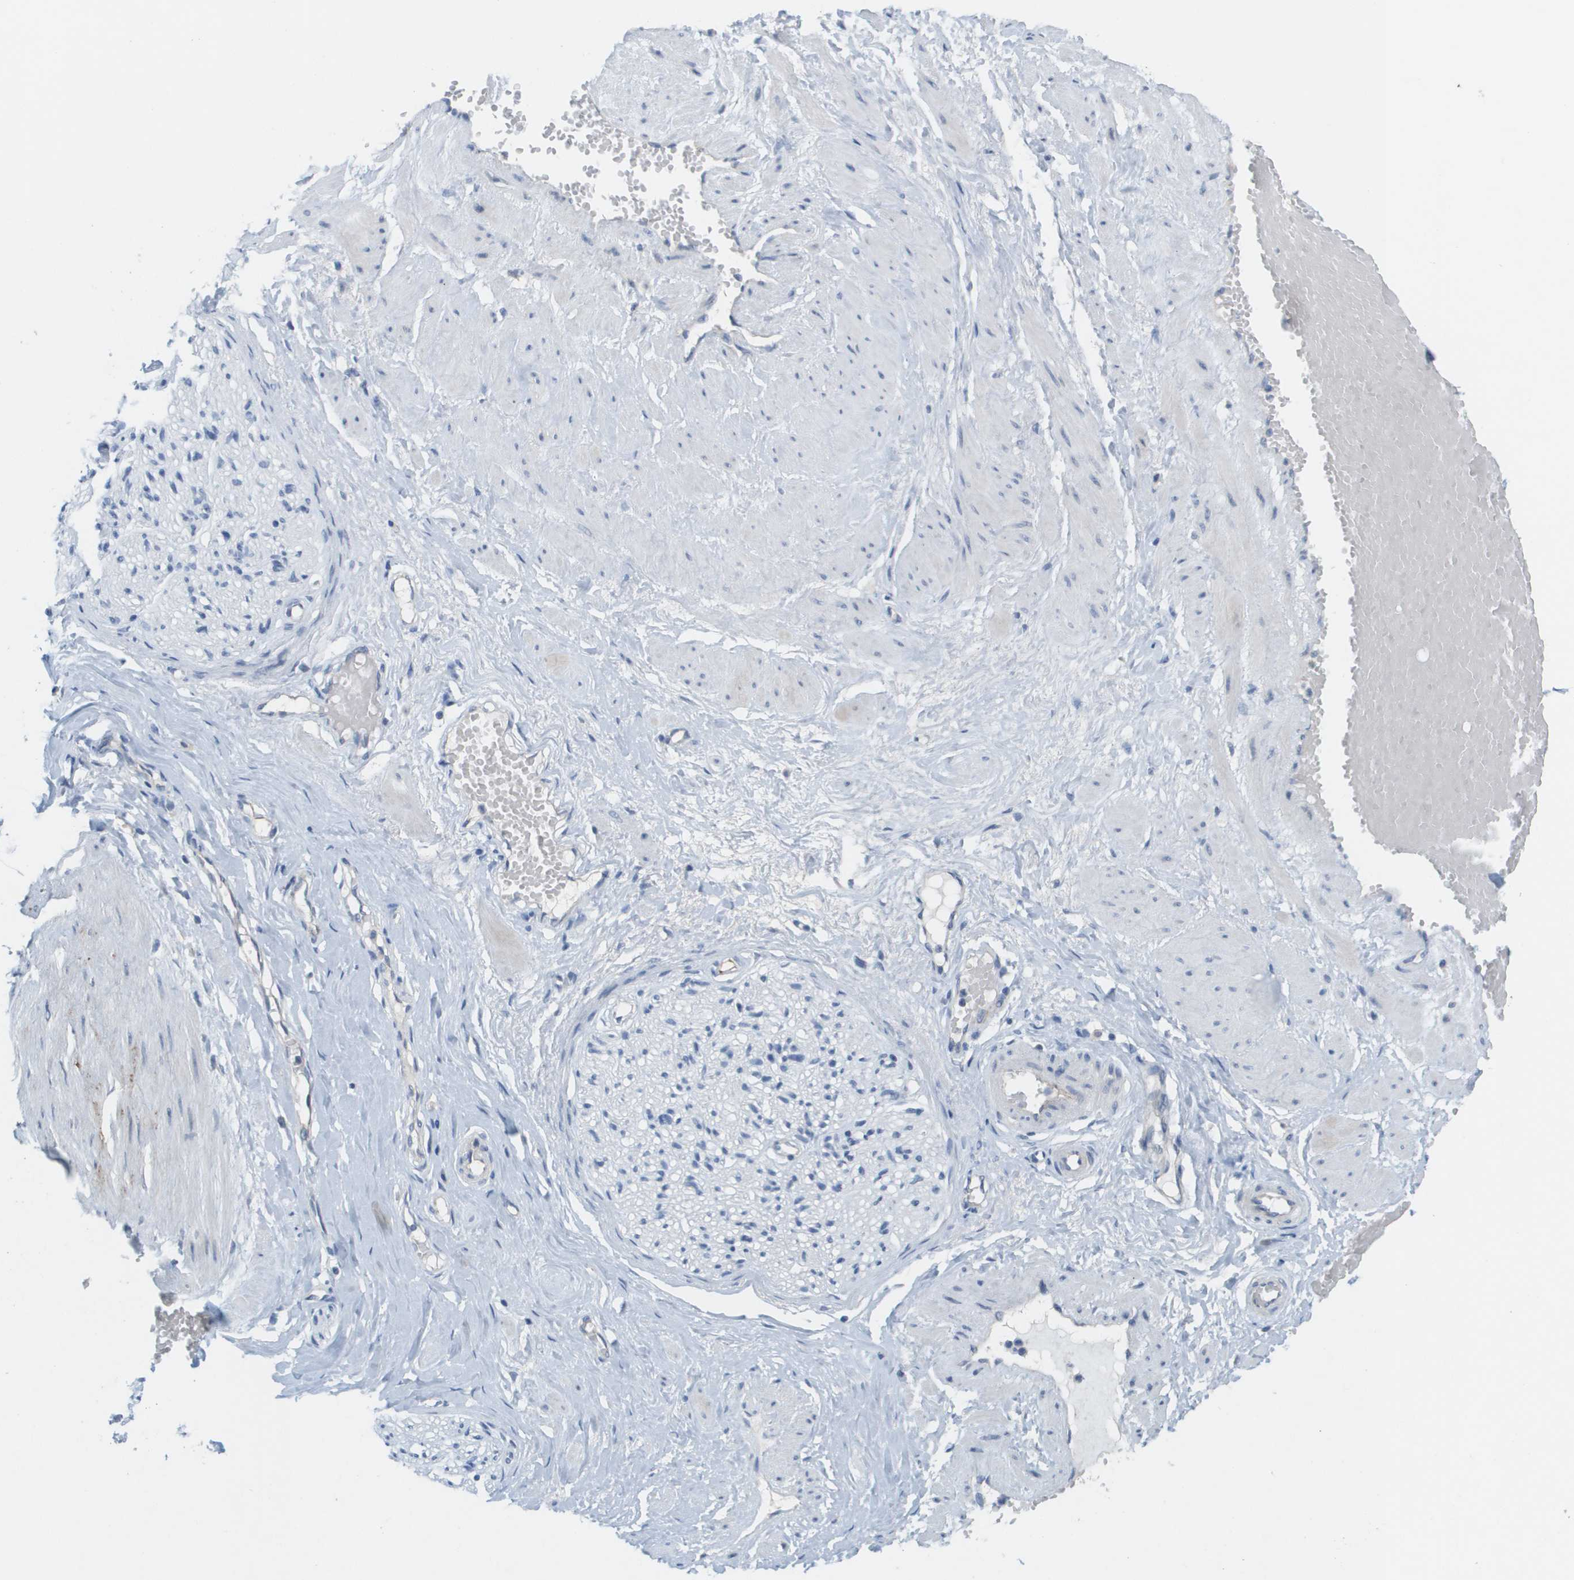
{"staining": {"intensity": "negative", "quantity": "none", "location": "none"}, "tissue": "adipose tissue", "cell_type": "Adipocytes", "image_type": "normal", "snomed": [{"axis": "morphology", "description": "Normal tissue, NOS"}, {"axis": "topography", "description": "Soft tissue"}, {"axis": "topography", "description": "Vascular tissue"}], "caption": "This image is of unremarkable adipose tissue stained with IHC to label a protein in brown with the nuclei are counter-stained blue. There is no expression in adipocytes.", "gene": "ANGPT2", "patient": {"sex": "female", "age": 35}}